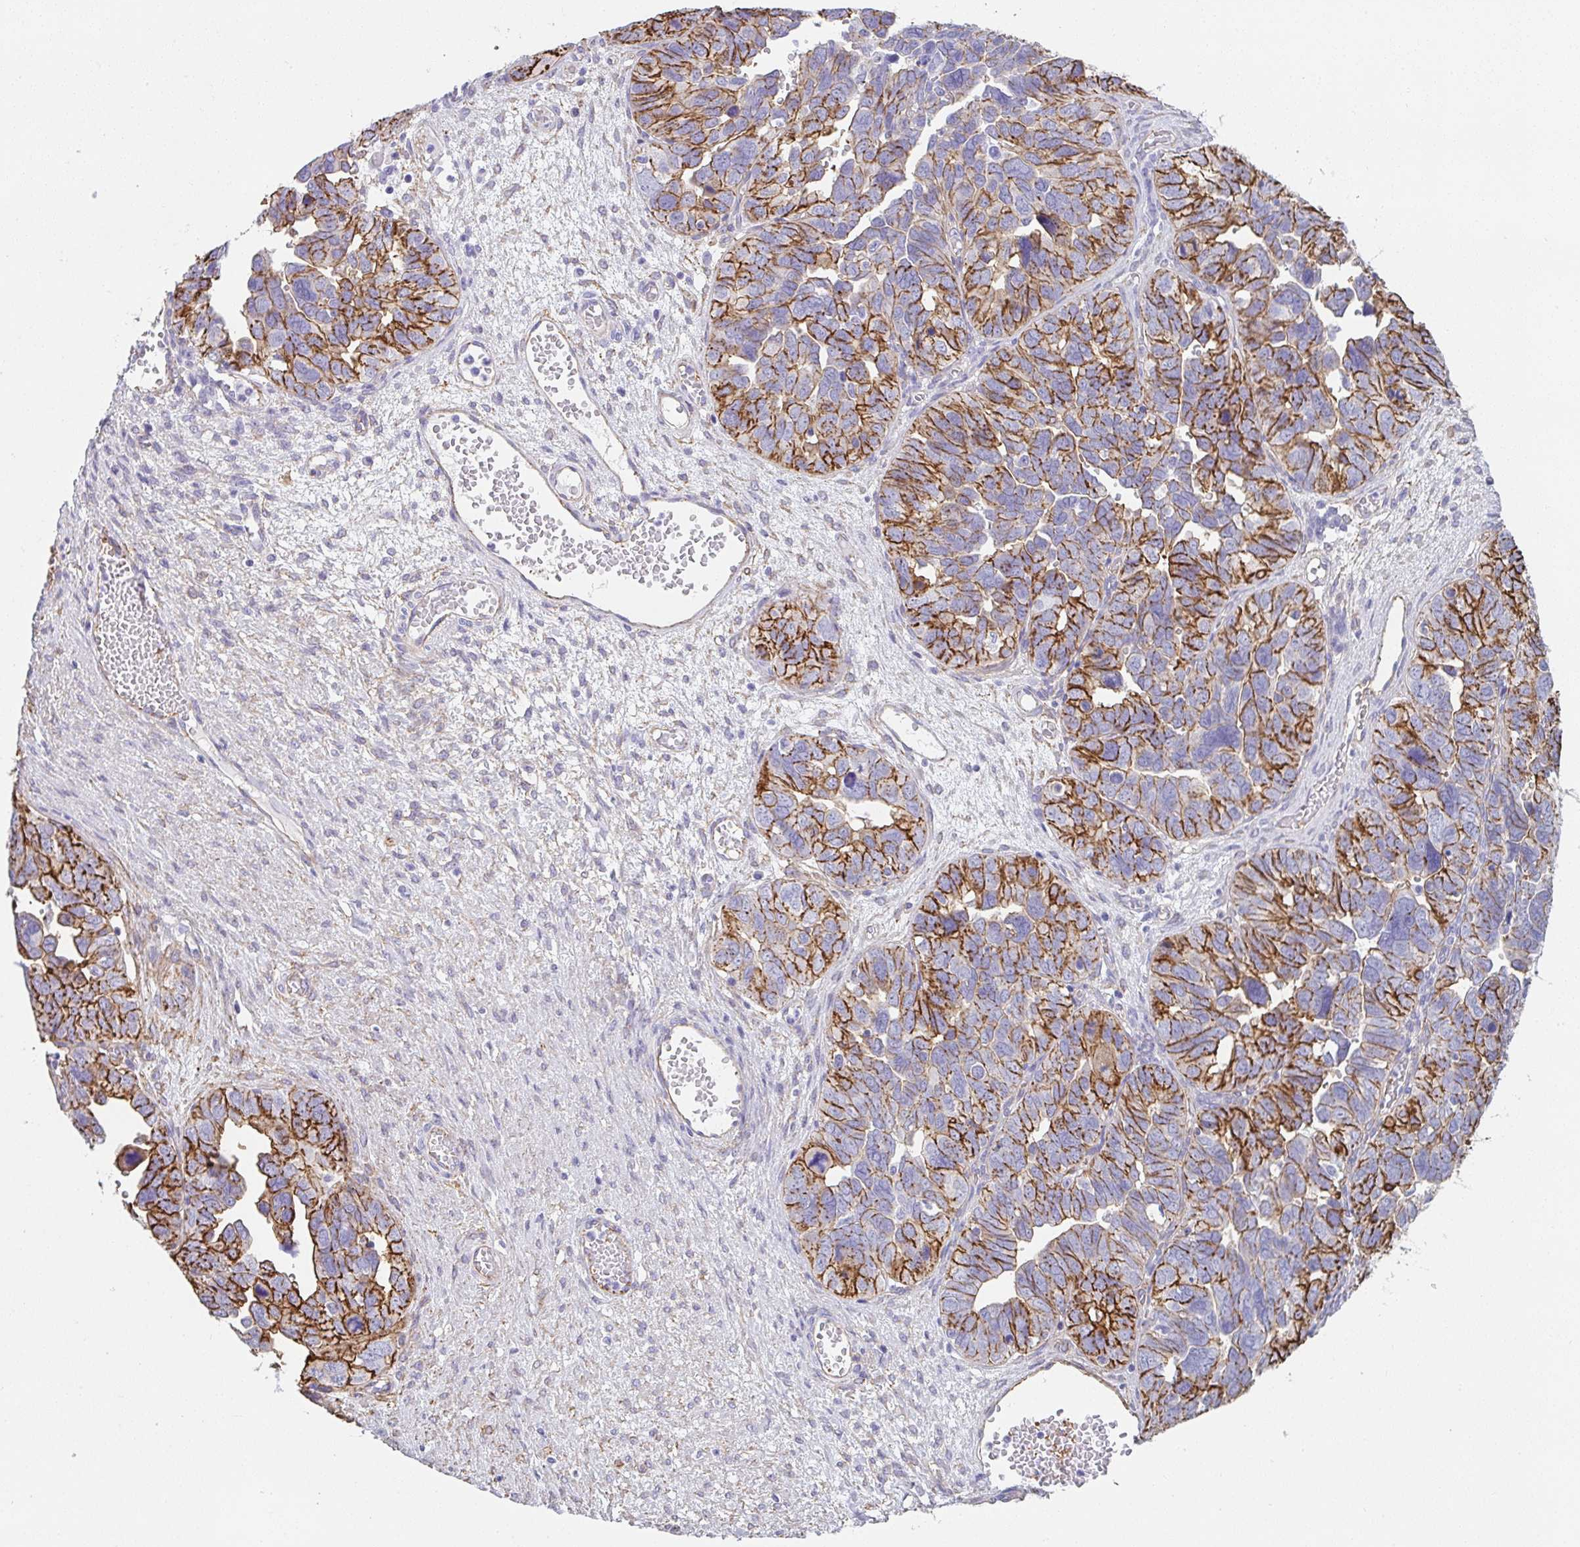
{"staining": {"intensity": "strong", "quantity": "25%-75%", "location": "cytoplasmic/membranous"}, "tissue": "ovarian cancer", "cell_type": "Tumor cells", "image_type": "cancer", "snomed": [{"axis": "morphology", "description": "Cystadenocarcinoma, serous, NOS"}, {"axis": "topography", "description": "Ovary"}], "caption": "Serous cystadenocarcinoma (ovarian) stained for a protein exhibits strong cytoplasmic/membranous positivity in tumor cells.", "gene": "DBN1", "patient": {"sex": "female", "age": 64}}